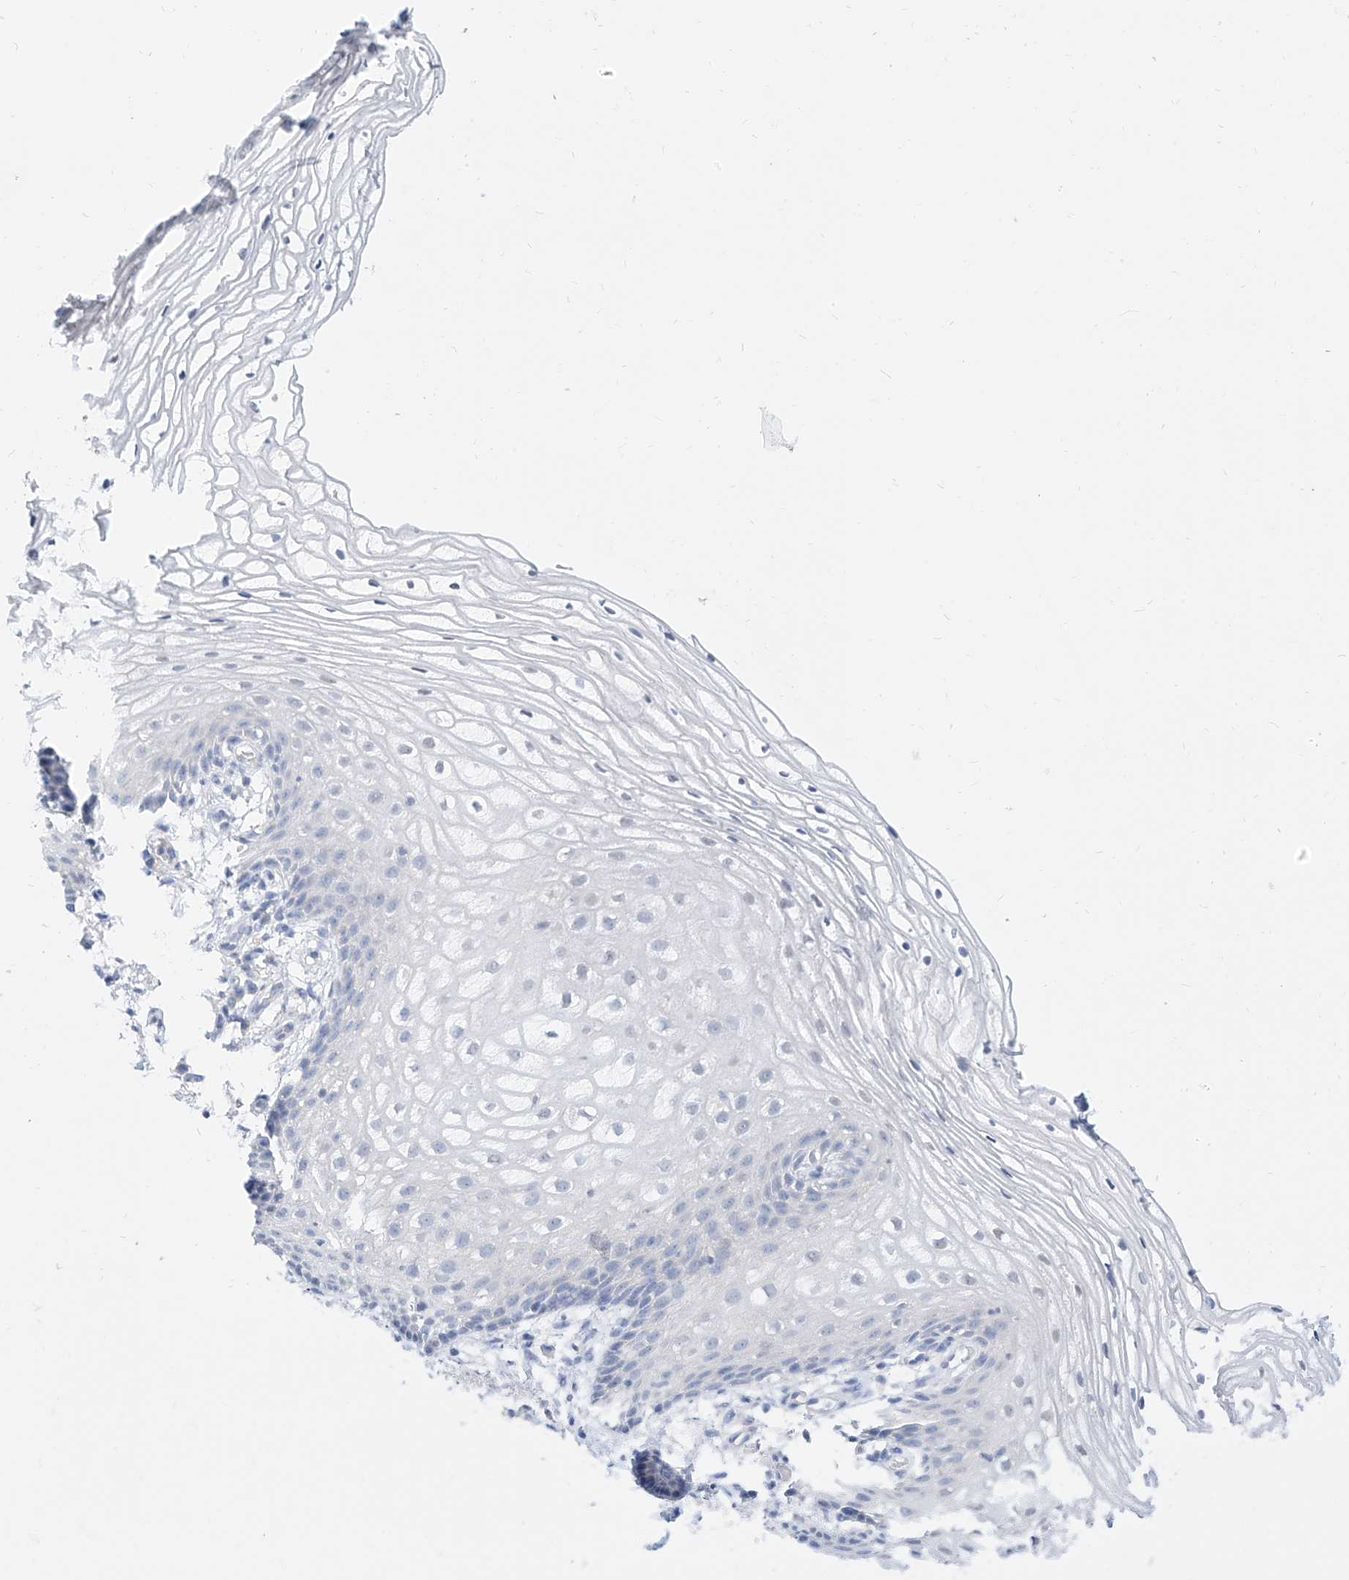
{"staining": {"intensity": "negative", "quantity": "none", "location": "none"}, "tissue": "vagina", "cell_type": "Squamous epithelial cells", "image_type": "normal", "snomed": [{"axis": "morphology", "description": "Normal tissue, NOS"}, {"axis": "topography", "description": "Vagina"}], "caption": "Image shows no significant protein positivity in squamous epithelial cells of unremarkable vagina. (Brightfield microscopy of DAB (3,3'-diaminobenzidine) immunohistochemistry (IHC) at high magnification).", "gene": "ZZEF1", "patient": {"sex": "female", "age": 60}}